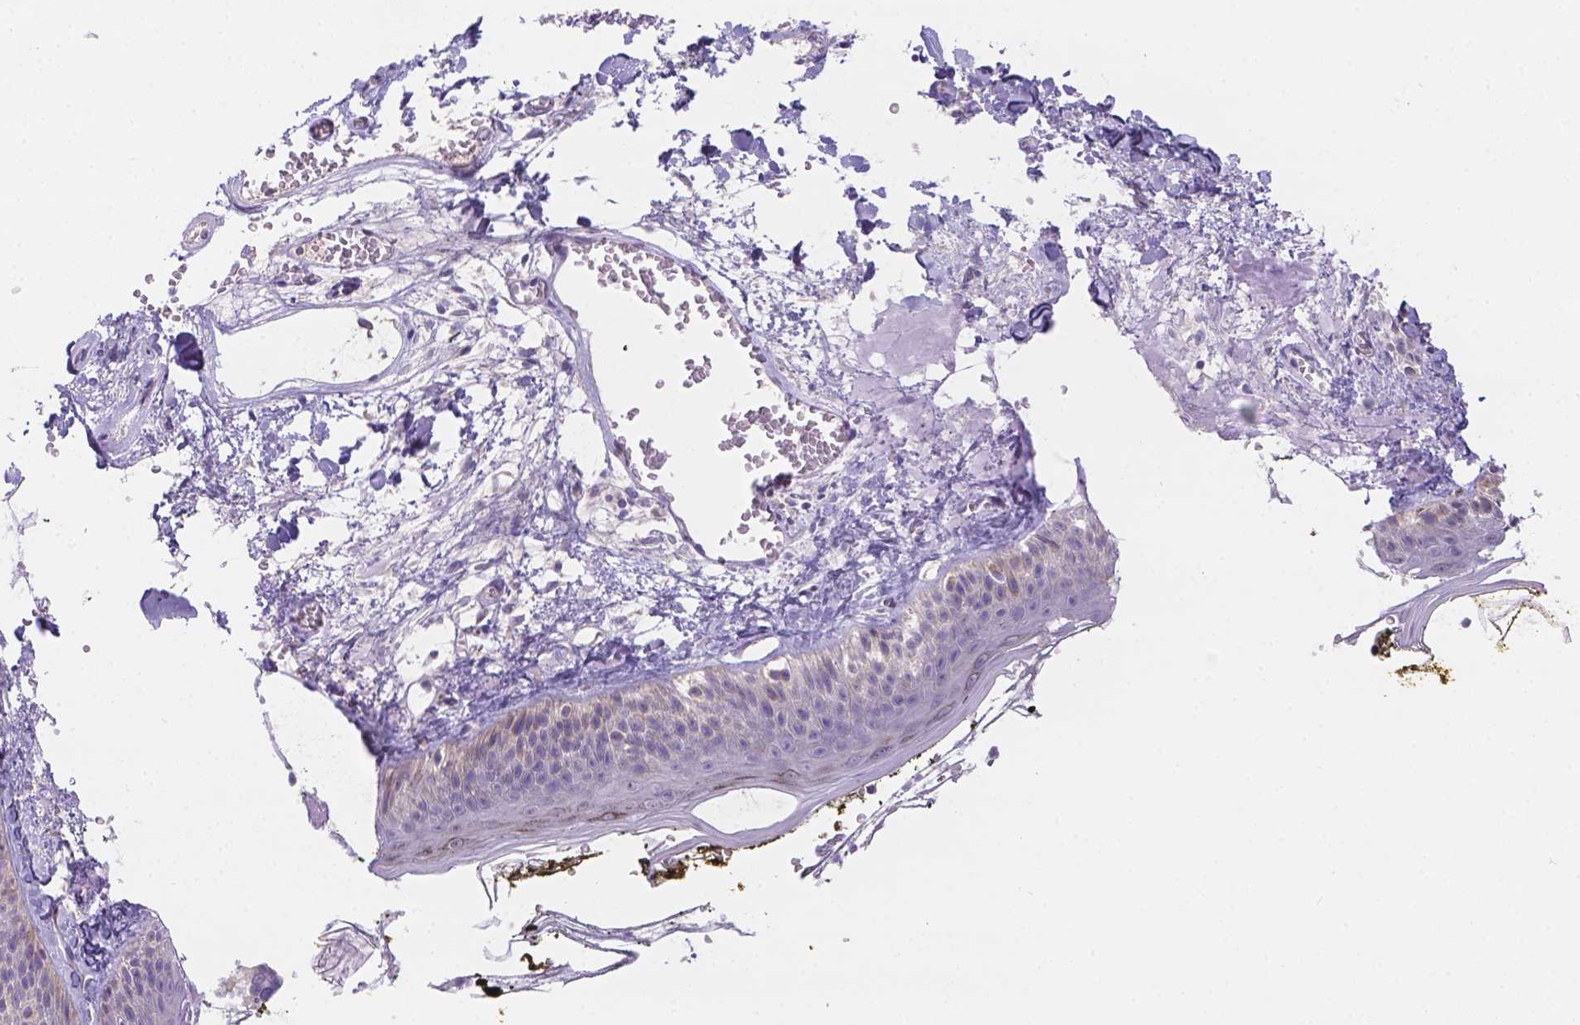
{"staining": {"intensity": "negative", "quantity": "none", "location": "none"}, "tissue": "skin", "cell_type": "Fibroblasts", "image_type": "normal", "snomed": [{"axis": "morphology", "description": "Normal tissue, NOS"}, {"axis": "topography", "description": "Skin"}], "caption": "The IHC image has no significant staining in fibroblasts of skin. (DAB (3,3'-diaminobenzidine) immunohistochemistry visualized using brightfield microscopy, high magnification).", "gene": "CD96", "patient": {"sex": "male", "age": 76}}